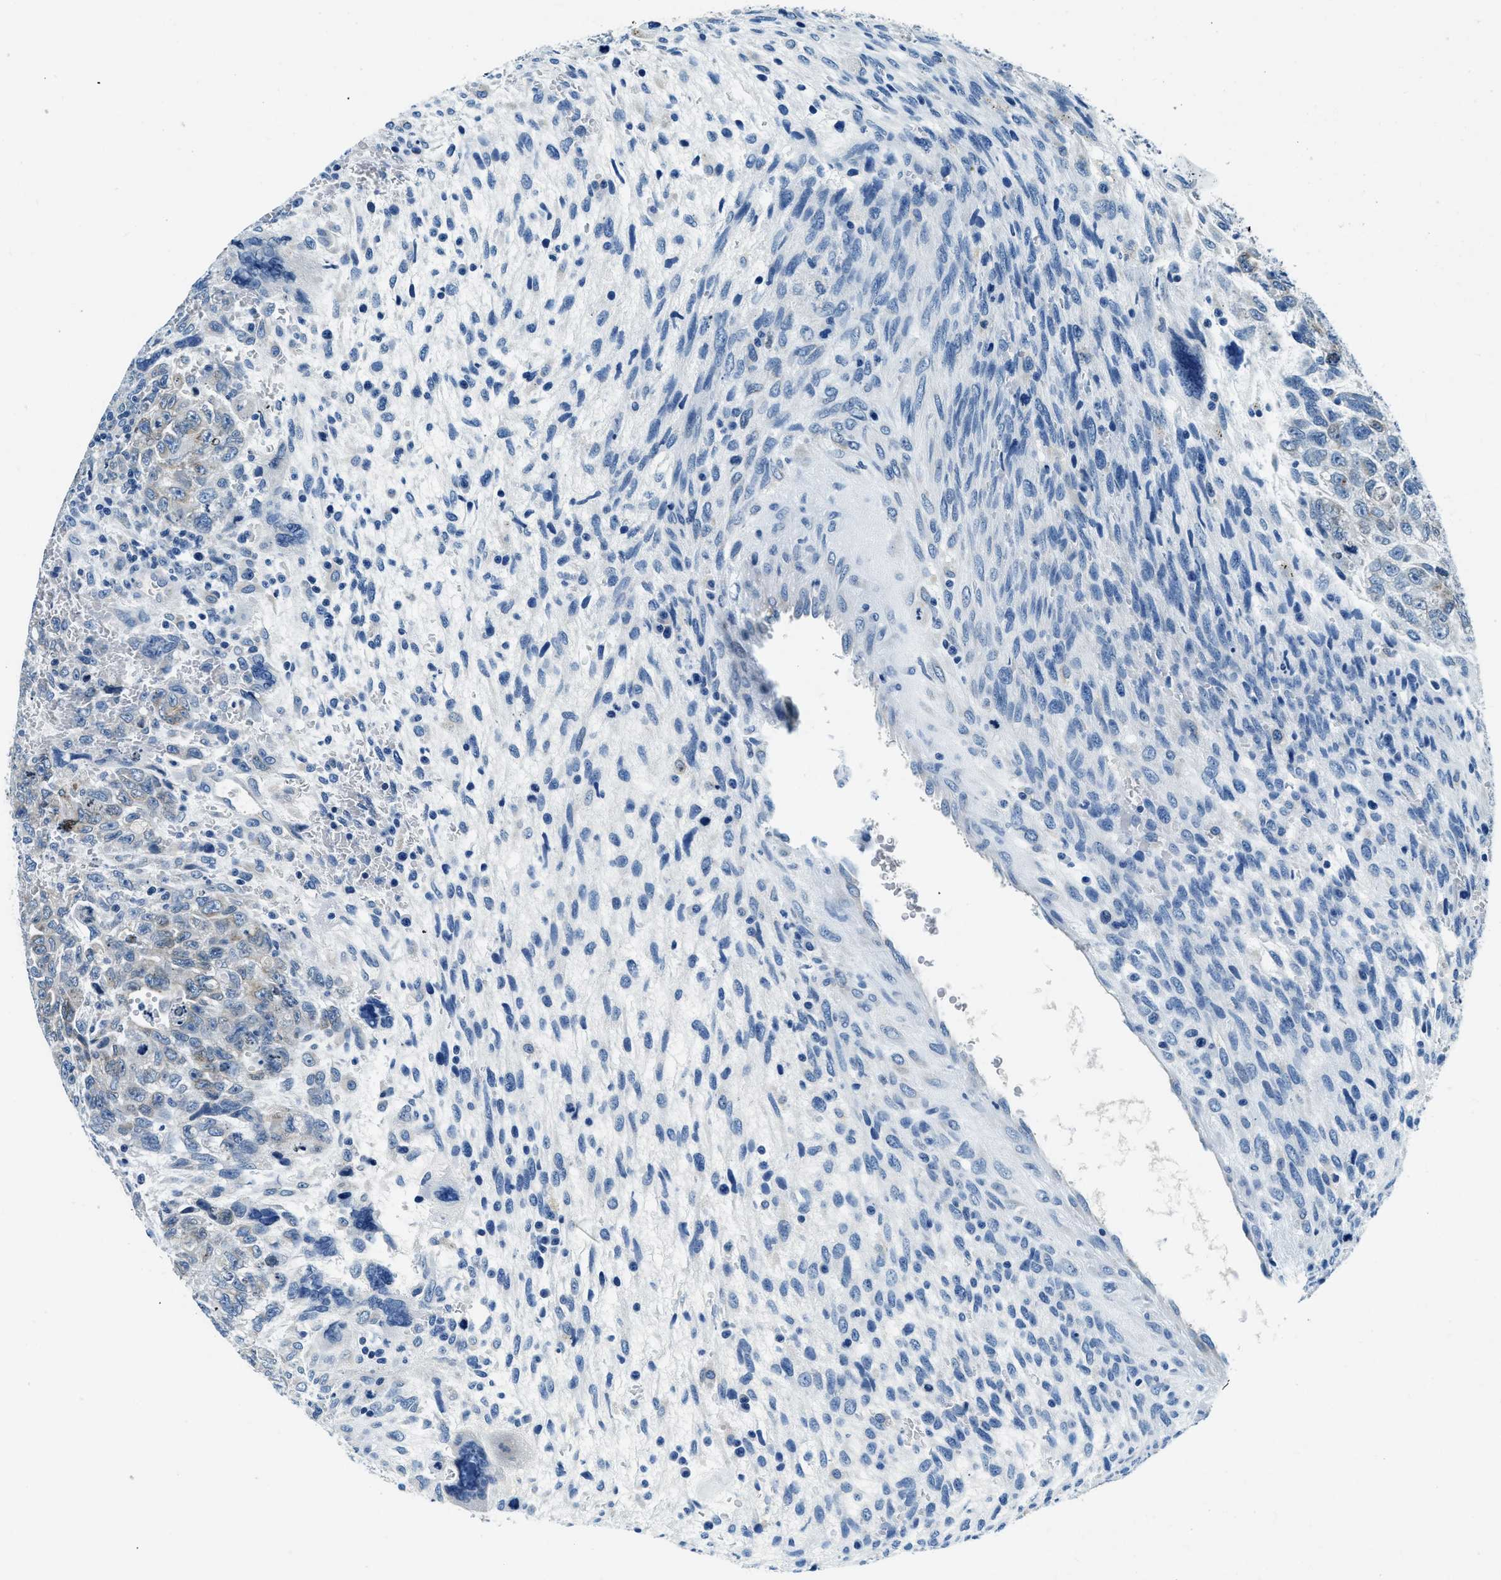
{"staining": {"intensity": "moderate", "quantity": "<25%", "location": "cytoplasmic/membranous"}, "tissue": "testis cancer", "cell_type": "Tumor cells", "image_type": "cancer", "snomed": [{"axis": "morphology", "description": "Carcinoma, Embryonal, NOS"}, {"axis": "topography", "description": "Testis"}], "caption": "The immunohistochemical stain highlights moderate cytoplasmic/membranous expression in tumor cells of testis cancer (embryonal carcinoma) tissue.", "gene": "UBAC2", "patient": {"sex": "male", "age": 28}}